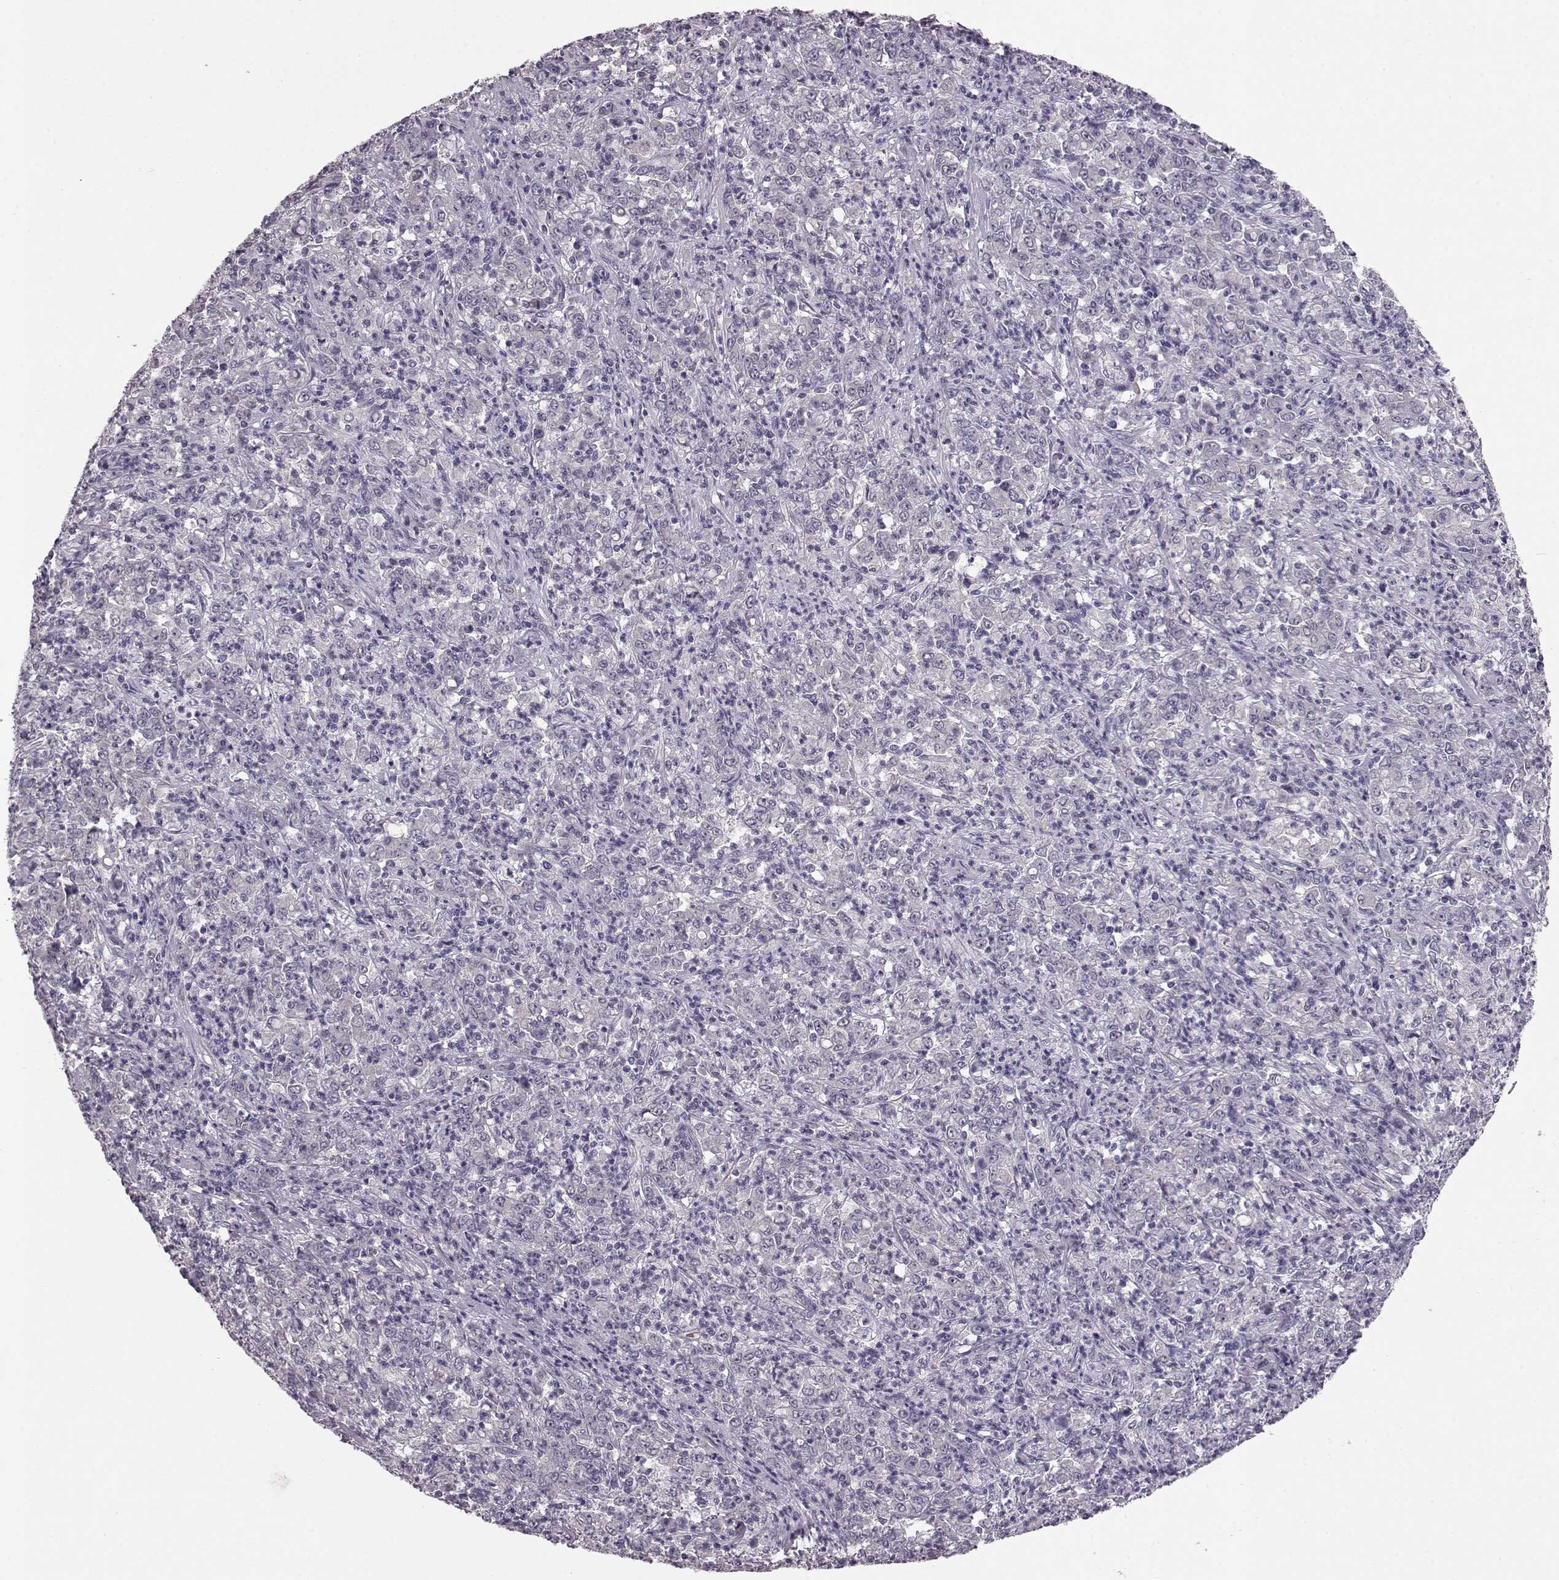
{"staining": {"intensity": "negative", "quantity": "none", "location": "none"}, "tissue": "stomach cancer", "cell_type": "Tumor cells", "image_type": "cancer", "snomed": [{"axis": "morphology", "description": "Adenocarcinoma, NOS"}, {"axis": "topography", "description": "Stomach, lower"}], "caption": "Immunohistochemistry (IHC) micrograph of stomach cancer stained for a protein (brown), which exhibits no staining in tumor cells.", "gene": "BFSP2", "patient": {"sex": "female", "age": 71}}